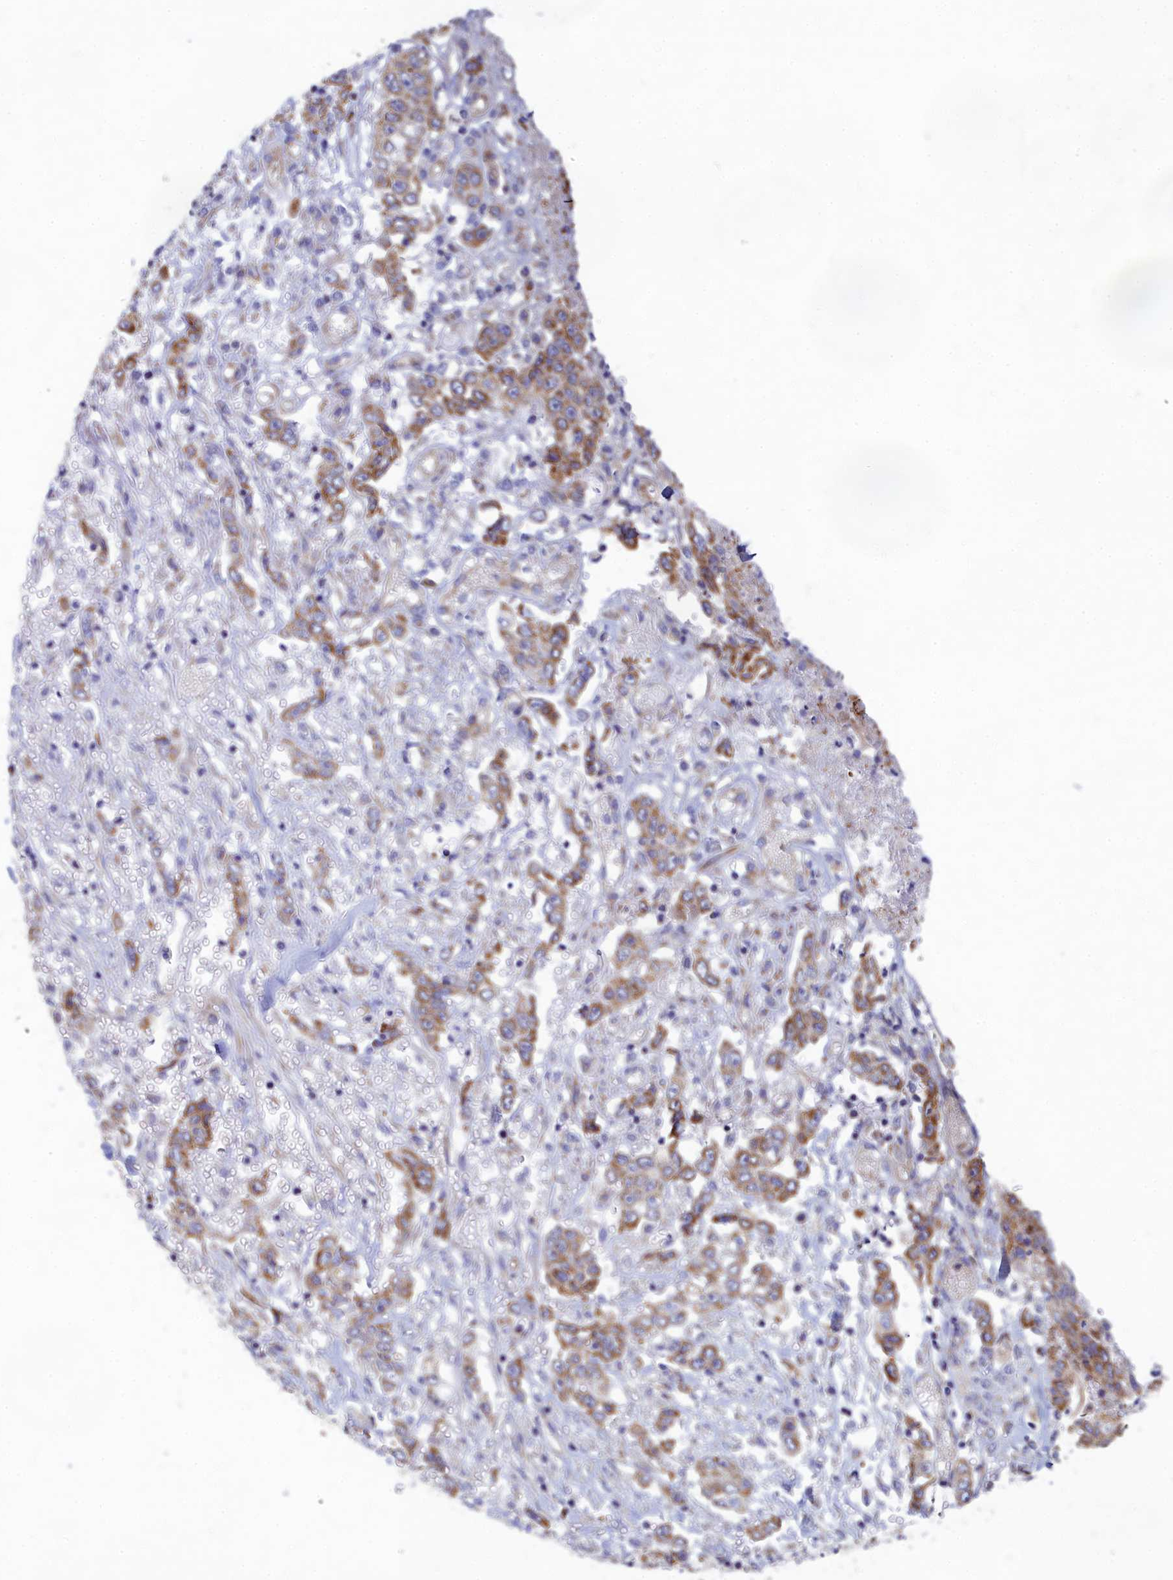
{"staining": {"intensity": "moderate", "quantity": "25%-75%", "location": "cytoplasmic/membranous"}, "tissue": "stomach cancer", "cell_type": "Tumor cells", "image_type": "cancer", "snomed": [{"axis": "morphology", "description": "Adenocarcinoma, NOS"}, {"axis": "topography", "description": "Stomach, upper"}], "caption": "Adenocarcinoma (stomach) stained with a protein marker exhibits moderate staining in tumor cells.", "gene": "TMEM30B", "patient": {"sex": "male", "age": 62}}